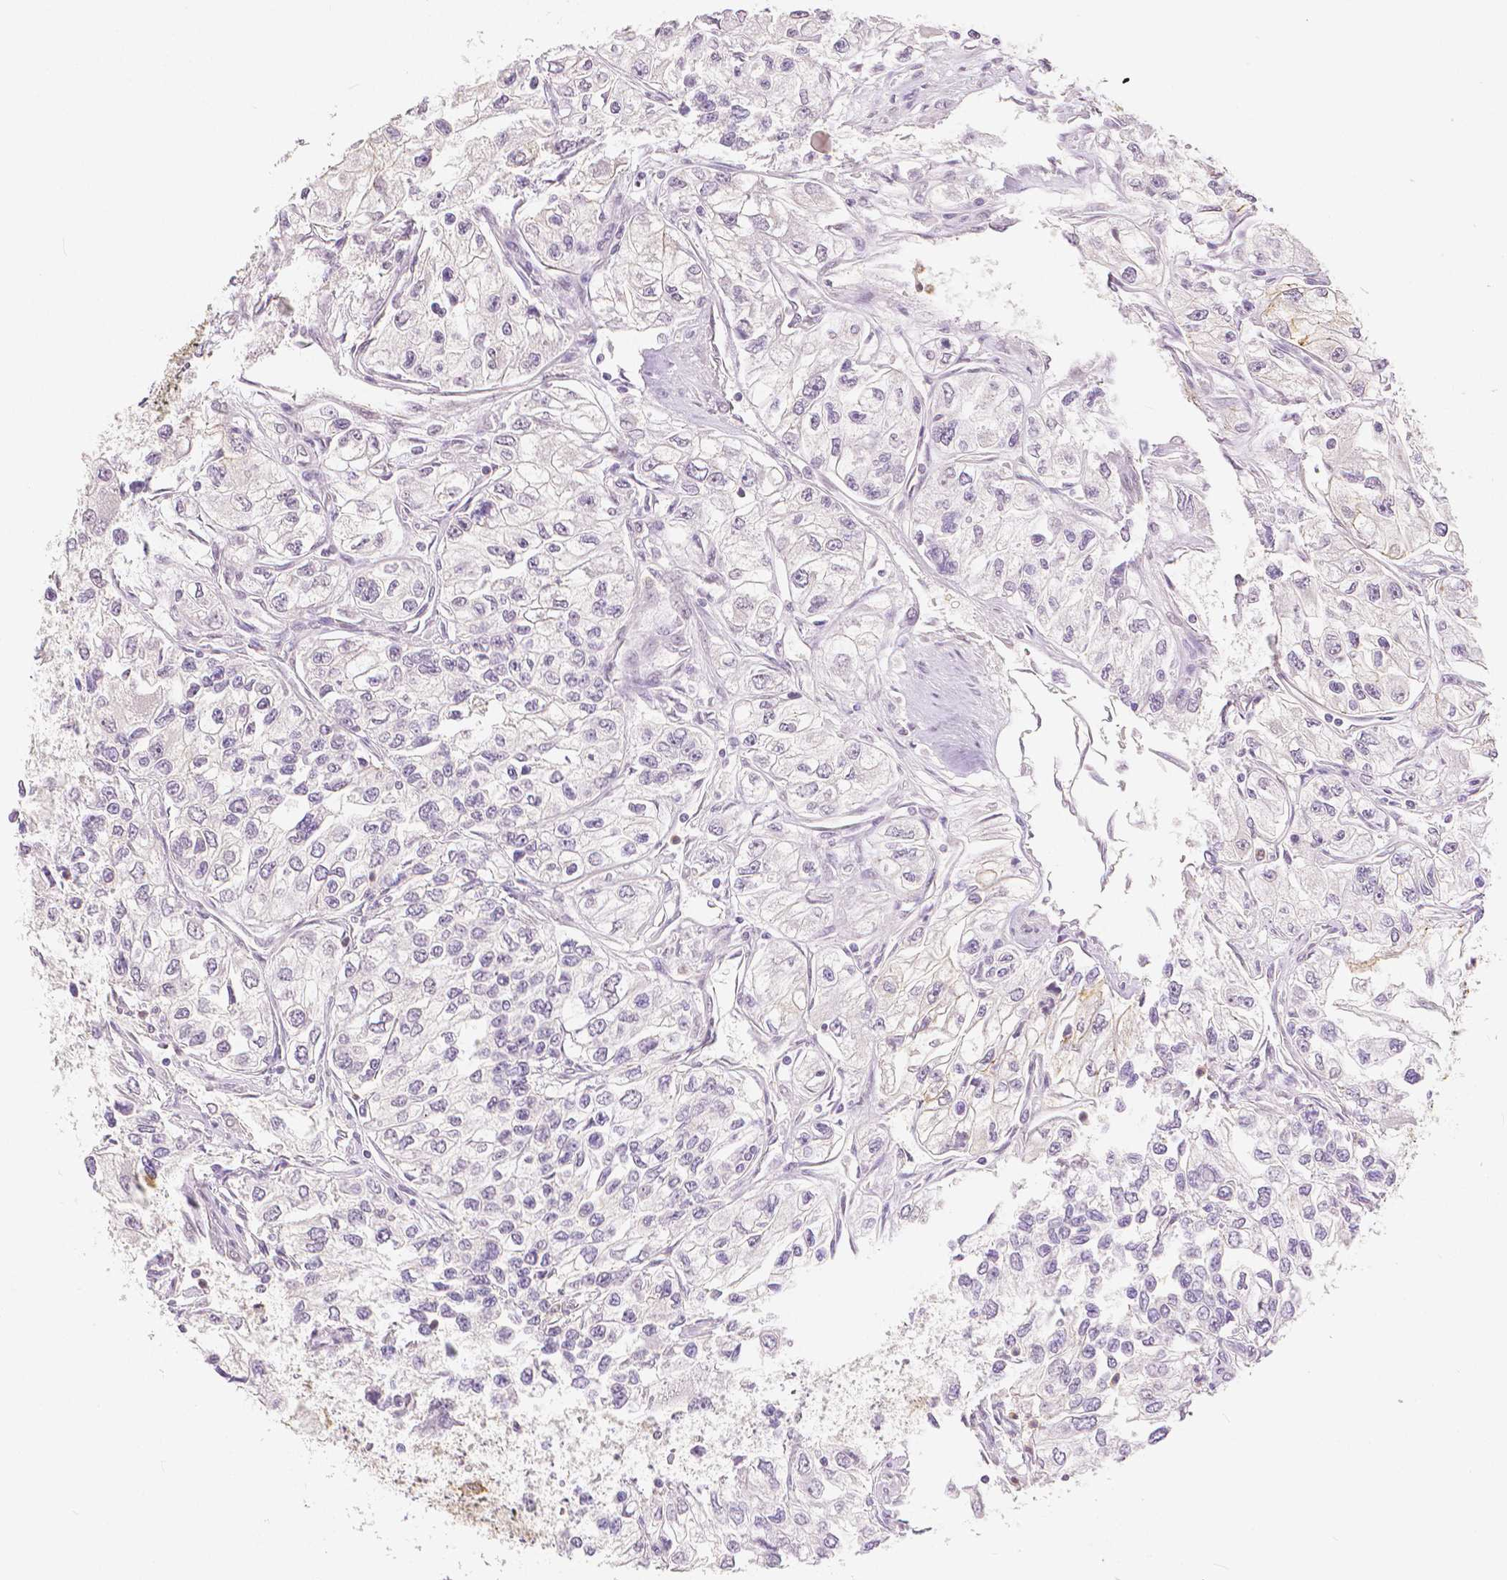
{"staining": {"intensity": "negative", "quantity": "none", "location": "none"}, "tissue": "renal cancer", "cell_type": "Tumor cells", "image_type": "cancer", "snomed": [{"axis": "morphology", "description": "Adenocarcinoma, NOS"}, {"axis": "topography", "description": "Kidney"}], "caption": "Image shows no significant protein positivity in tumor cells of adenocarcinoma (renal). (Brightfield microscopy of DAB (3,3'-diaminobenzidine) immunohistochemistry at high magnification).", "gene": "OCLN", "patient": {"sex": "female", "age": 59}}